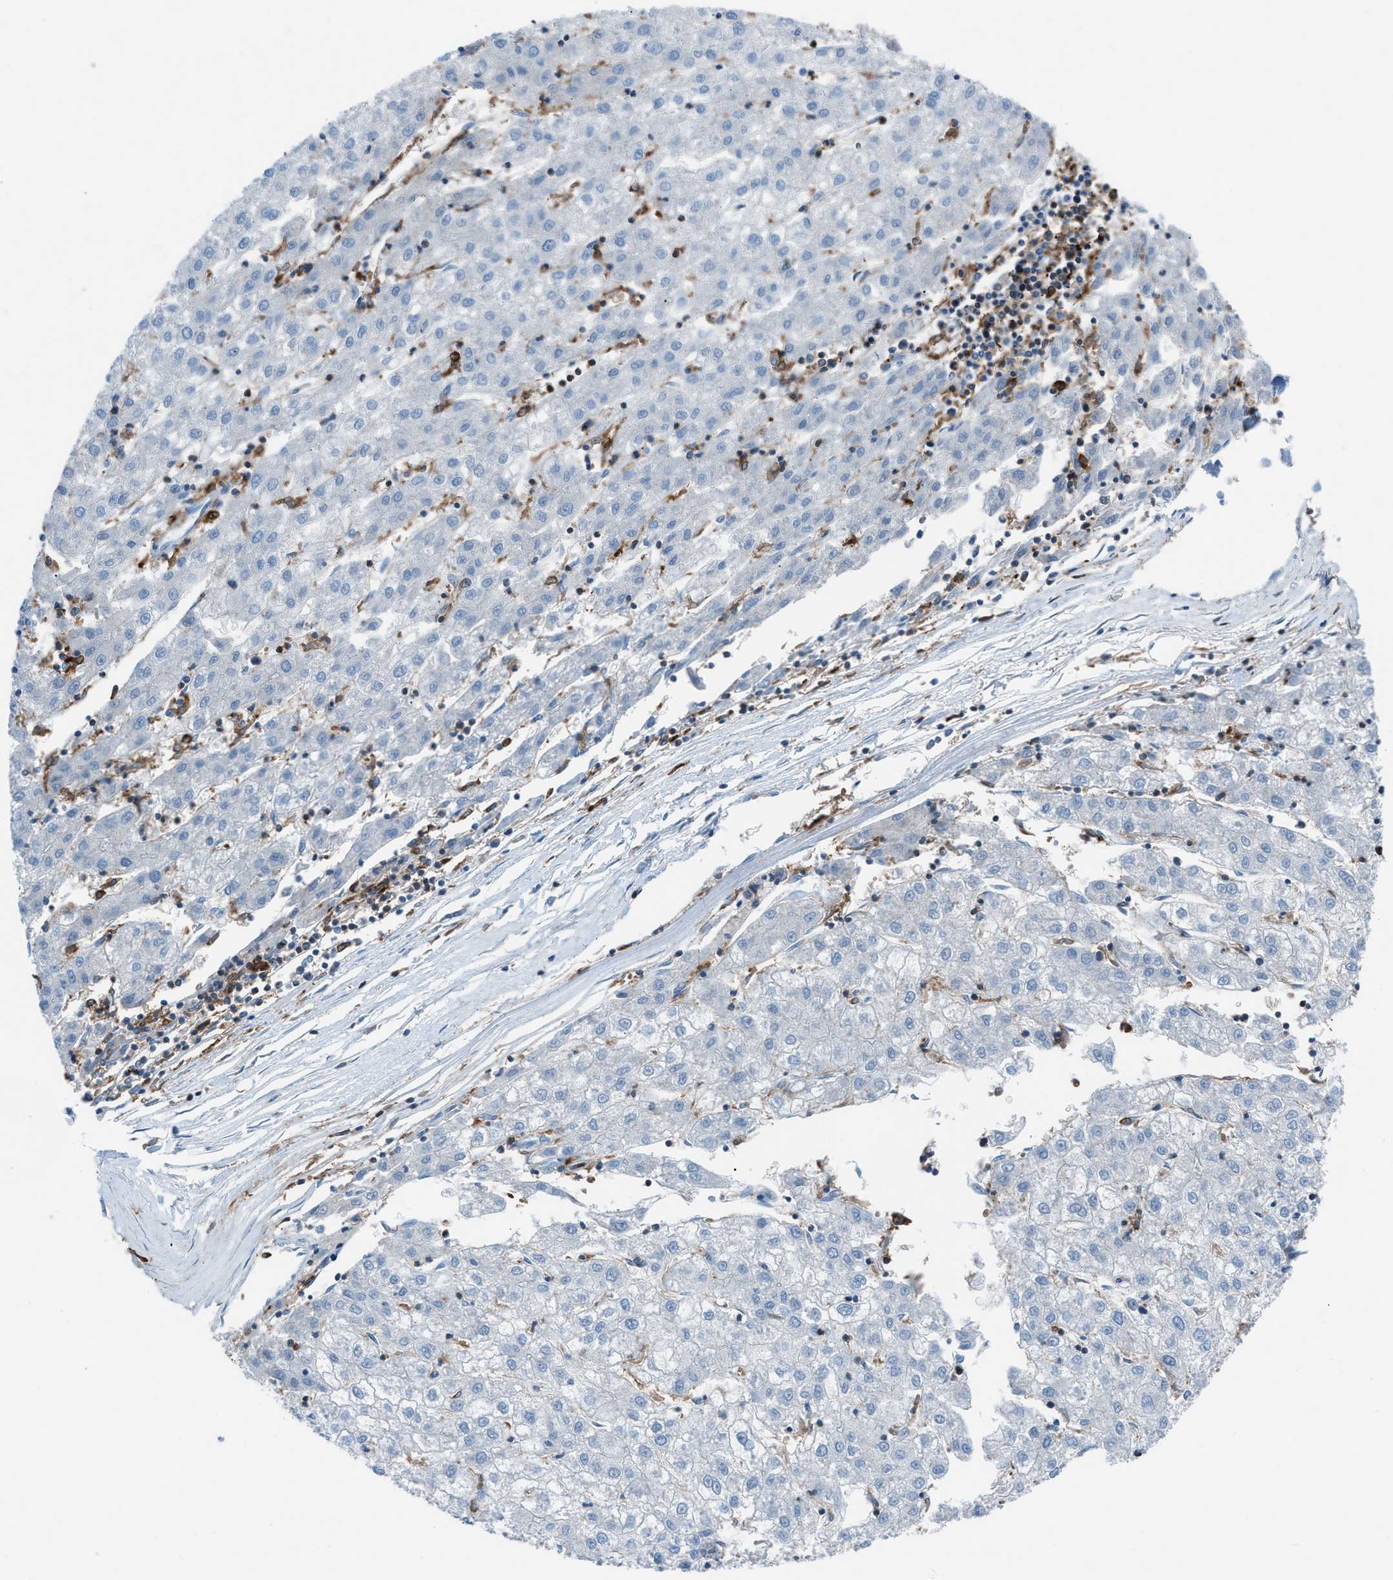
{"staining": {"intensity": "negative", "quantity": "none", "location": "none"}, "tissue": "liver cancer", "cell_type": "Tumor cells", "image_type": "cancer", "snomed": [{"axis": "morphology", "description": "Carcinoma, Hepatocellular, NOS"}, {"axis": "topography", "description": "Liver"}], "caption": "Immunohistochemistry of human liver hepatocellular carcinoma demonstrates no positivity in tumor cells.", "gene": "ITGB2", "patient": {"sex": "male", "age": 72}}